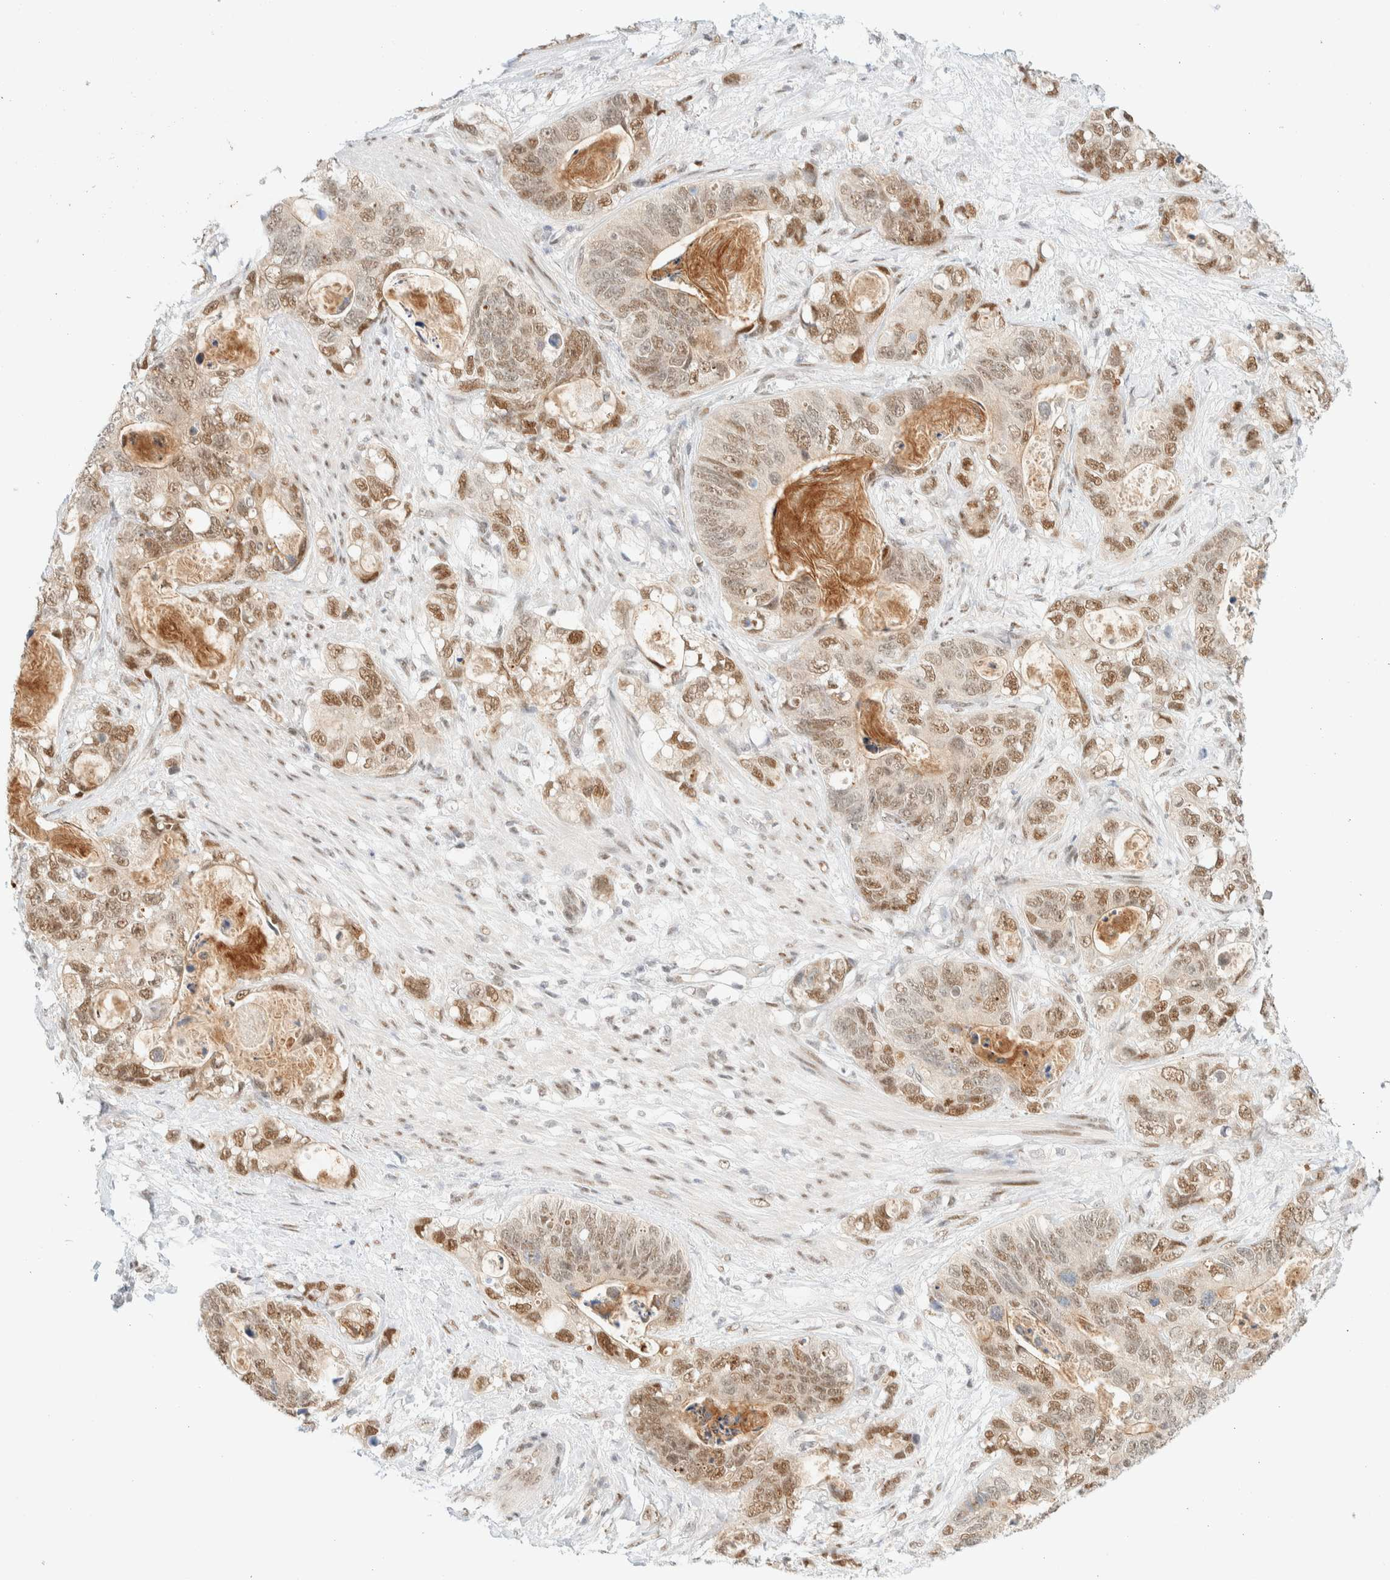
{"staining": {"intensity": "moderate", "quantity": "25%-75%", "location": "nuclear"}, "tissue": "stomach cancer", "cell_type": "Tumor cells", "image_type": "cancer", "snomed": [{"axis": "morphology", "description": "Normal tissue, NOS"}, {"axis": "morphology", "description": "Adenocarcinoma, NOS"}, {"axis": "topography", "description": "Stomach"}], "caption": "Adenocarcinoma (stomach) stained with a brown dye shows moderate nuclear positive expression in approximately 25%-75% of tumor cells.", "gene": "PYGO2", "patient": {"sex": "female", "age": 89}}